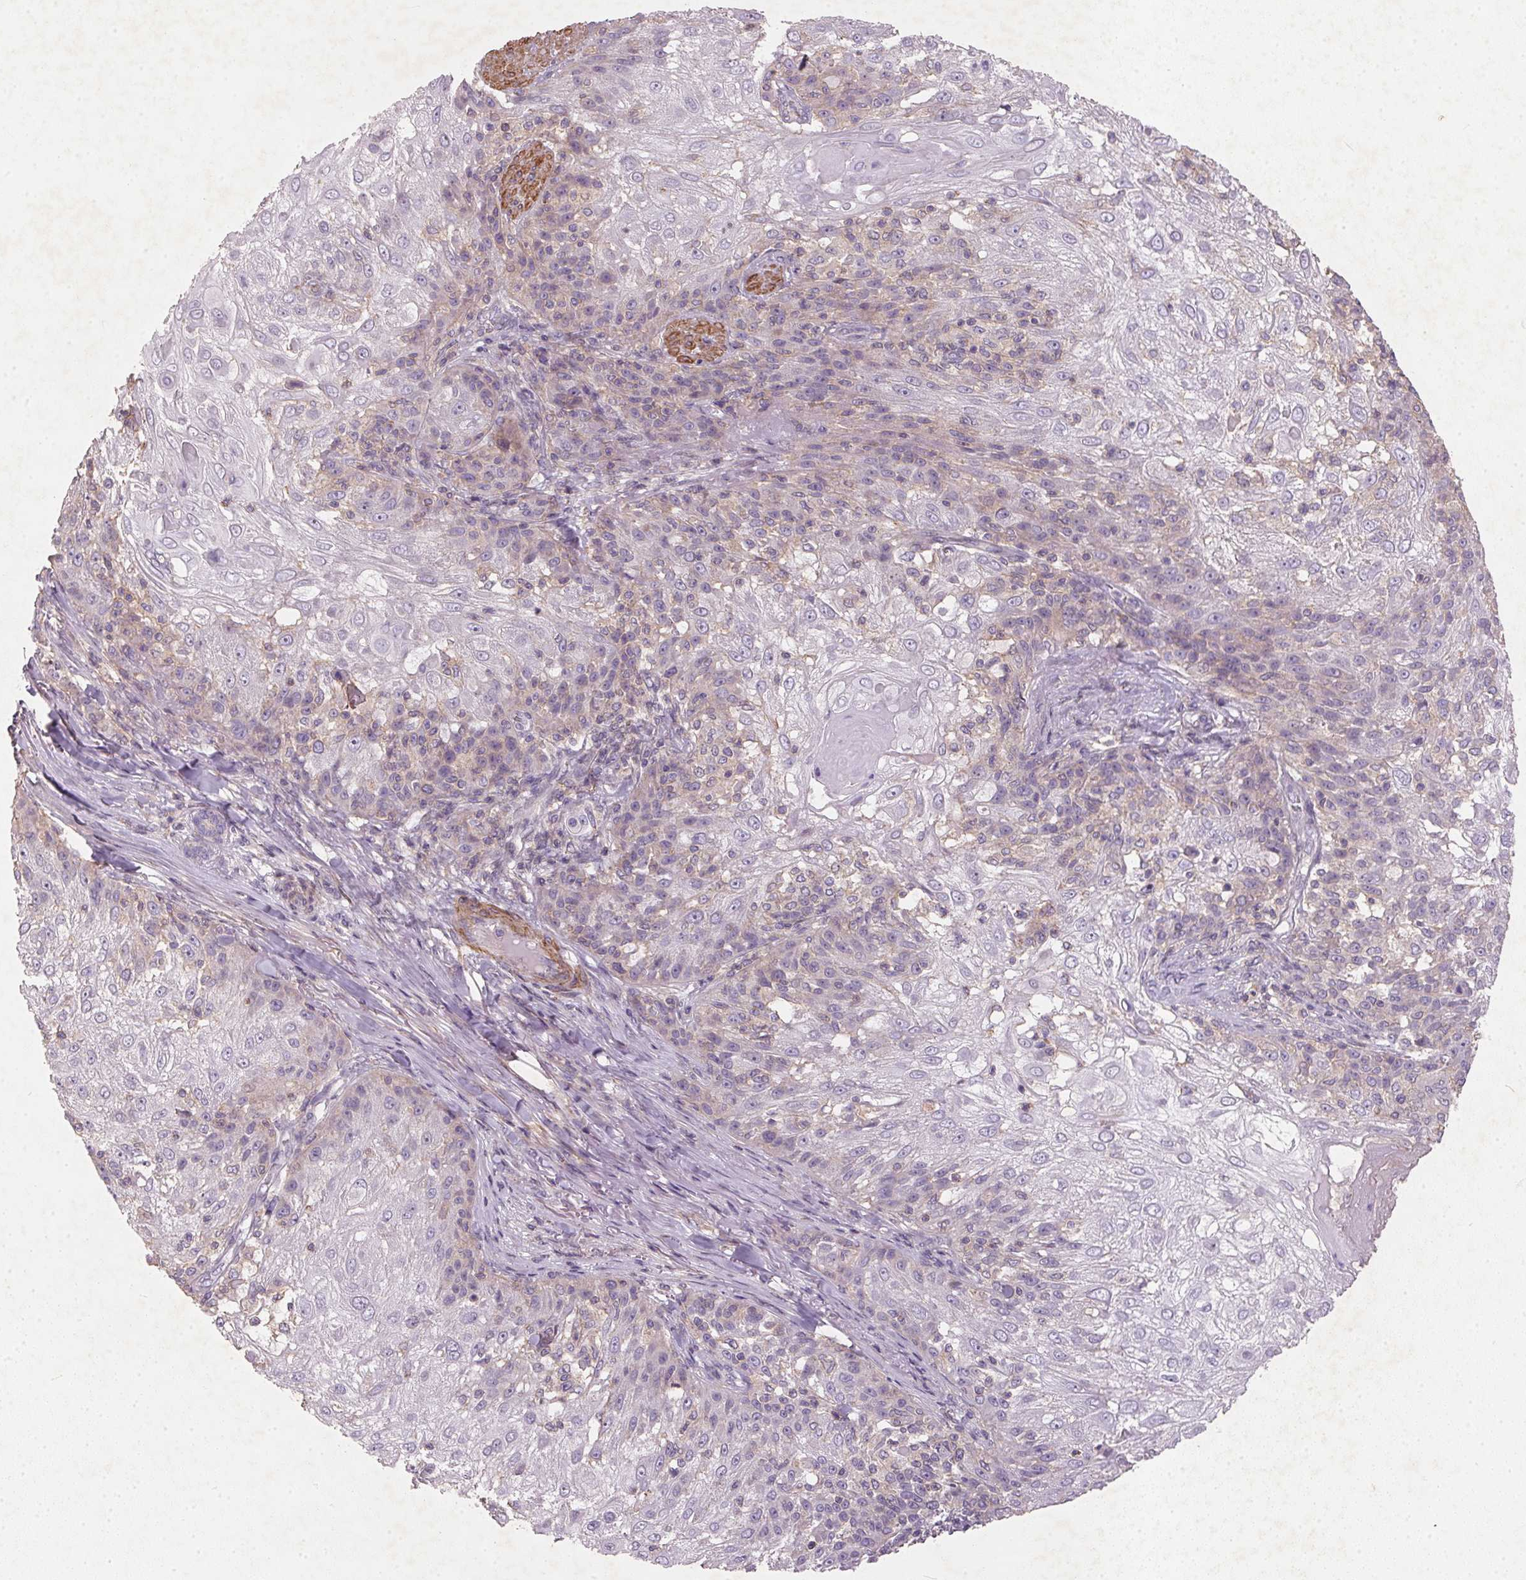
{"staining": {"intensity": "negative", "quantity": "none", "location": "none"}, "tissue": "skin cancer", "cell_type": "Tumor cells", "image_type": "cancer", "snomed": [{"axis": "morphology", "description": "Normal tissue, NOS"}, {"axis": "morphology", "description": "Squamous cell carcinoma, NOS"}, {"axis": "topography", "description": "Skin"}], "caption": "IHC of skin squamous cell carcinoma displays no expression in tumor cells.", "gene": "KCNK15", "patient": {"sex": "female", "age": 83}}